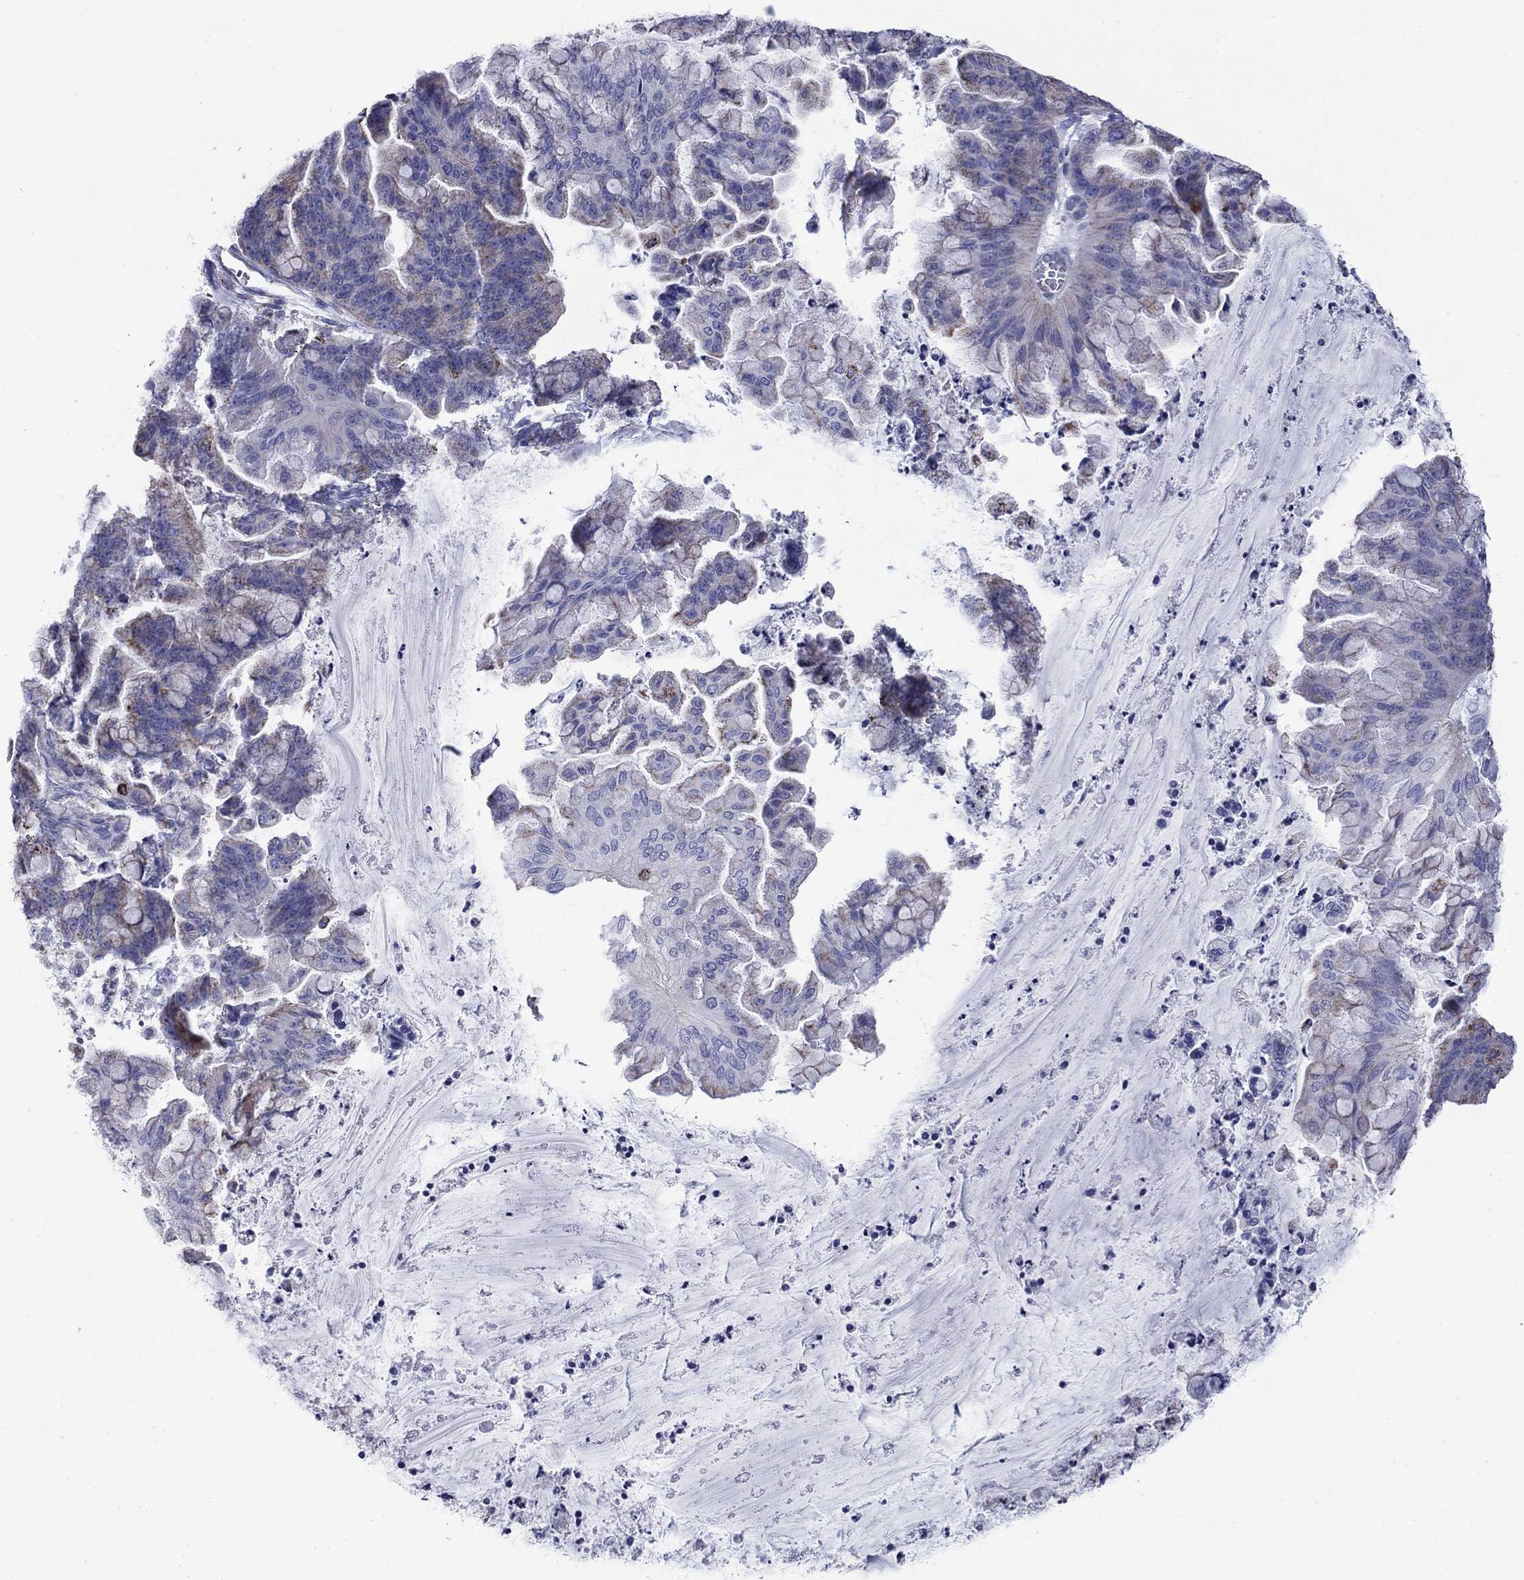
{"staining": {"intensity": "moderate", "quantity": "<25%", "location": "cytoplasmic/membranous"}, "tissue": "ovarian cancer", "cell_type": "Tumor cells", "image_type": "cancer", "snomed": [{"axis": "morphology", "description": "Cystadenocarcinoma, mucinous, NOS"}, {"axis": "topography", "description": "Ovary"}], "caption": "Immunohistochemistry (IHC) (DAB) staining of ovarian cancer (mucinous cystadenocarcinoma) shows moderate cytoplasmic/membranous protein expression in about <25% of tumor cells. The protein of interest is stained brown, and the nuclei are stained in blue (DAB IHC with brightfield microscopy, high magnification).", "gene": "ACADSB", "patient": {"sex": "female", "age": 67}}